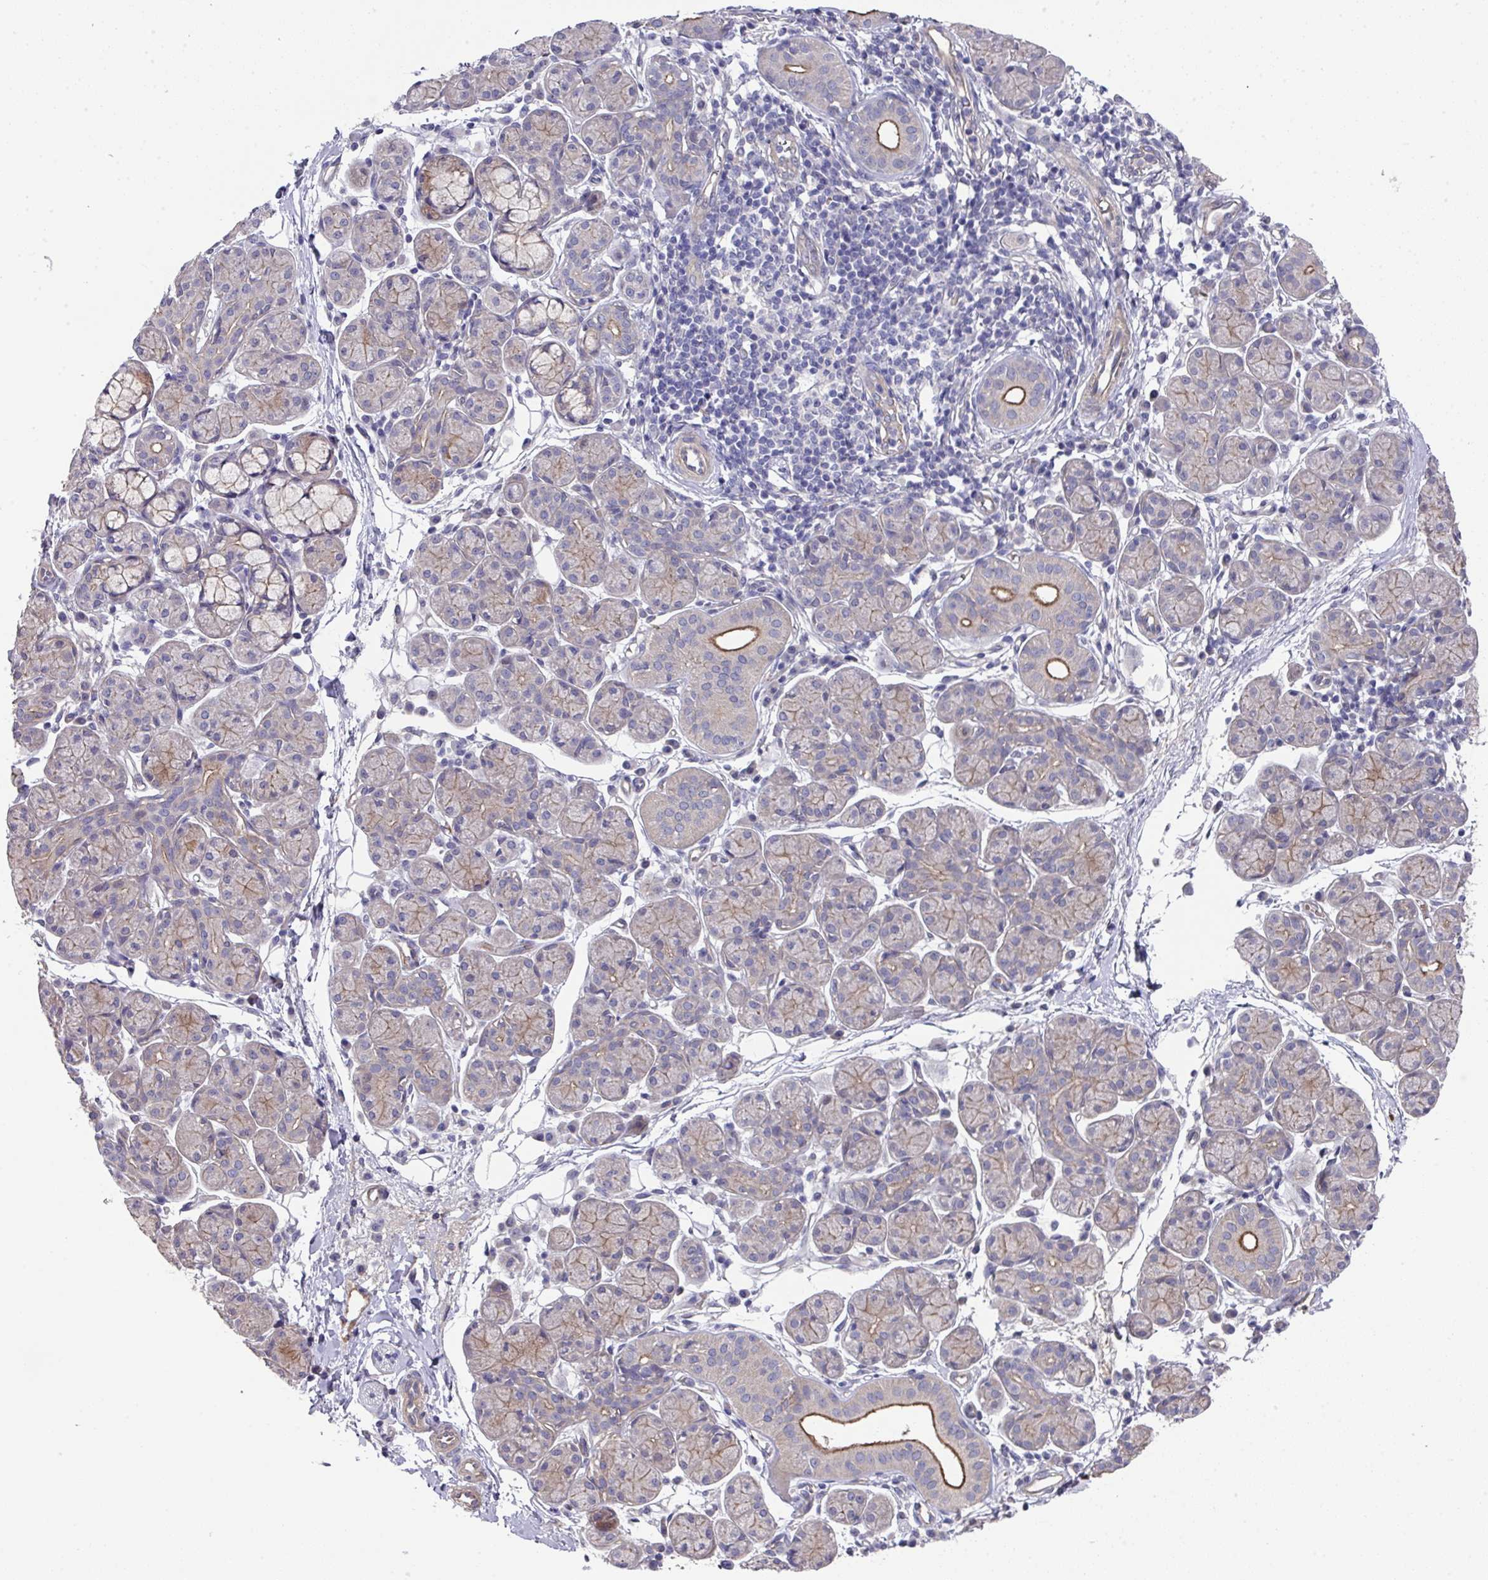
{"staining": {"intensity": "moderate", "quantity": "25%-75%", "location": "cytoplasmic/membranous"}, "tissue": "salivary gland", "cell_type": "Glandular cells", "image_type": "normal", "snomed": [{"axis": "morphology", "description": "Normal tissue, NOS"}, {"axis": "morphology", "description": "Inflammation, NOS"}, {"axis": "topography", "description": "Lymph node"}, {"axis": "topography", "description": "Salivary gland"}], "caption": "Immunohistochemistry image of normal salivary gland: salivary gland stained using immunohistochemistry reveals medium levels of moderate protein expression localized specifically in the cytoplasmic/membranous of glandular cells, appearing as a cytoplasmic/membranous brown color.", "gene": "PRR5", "patient": {"sex": "male", "age": 3}}